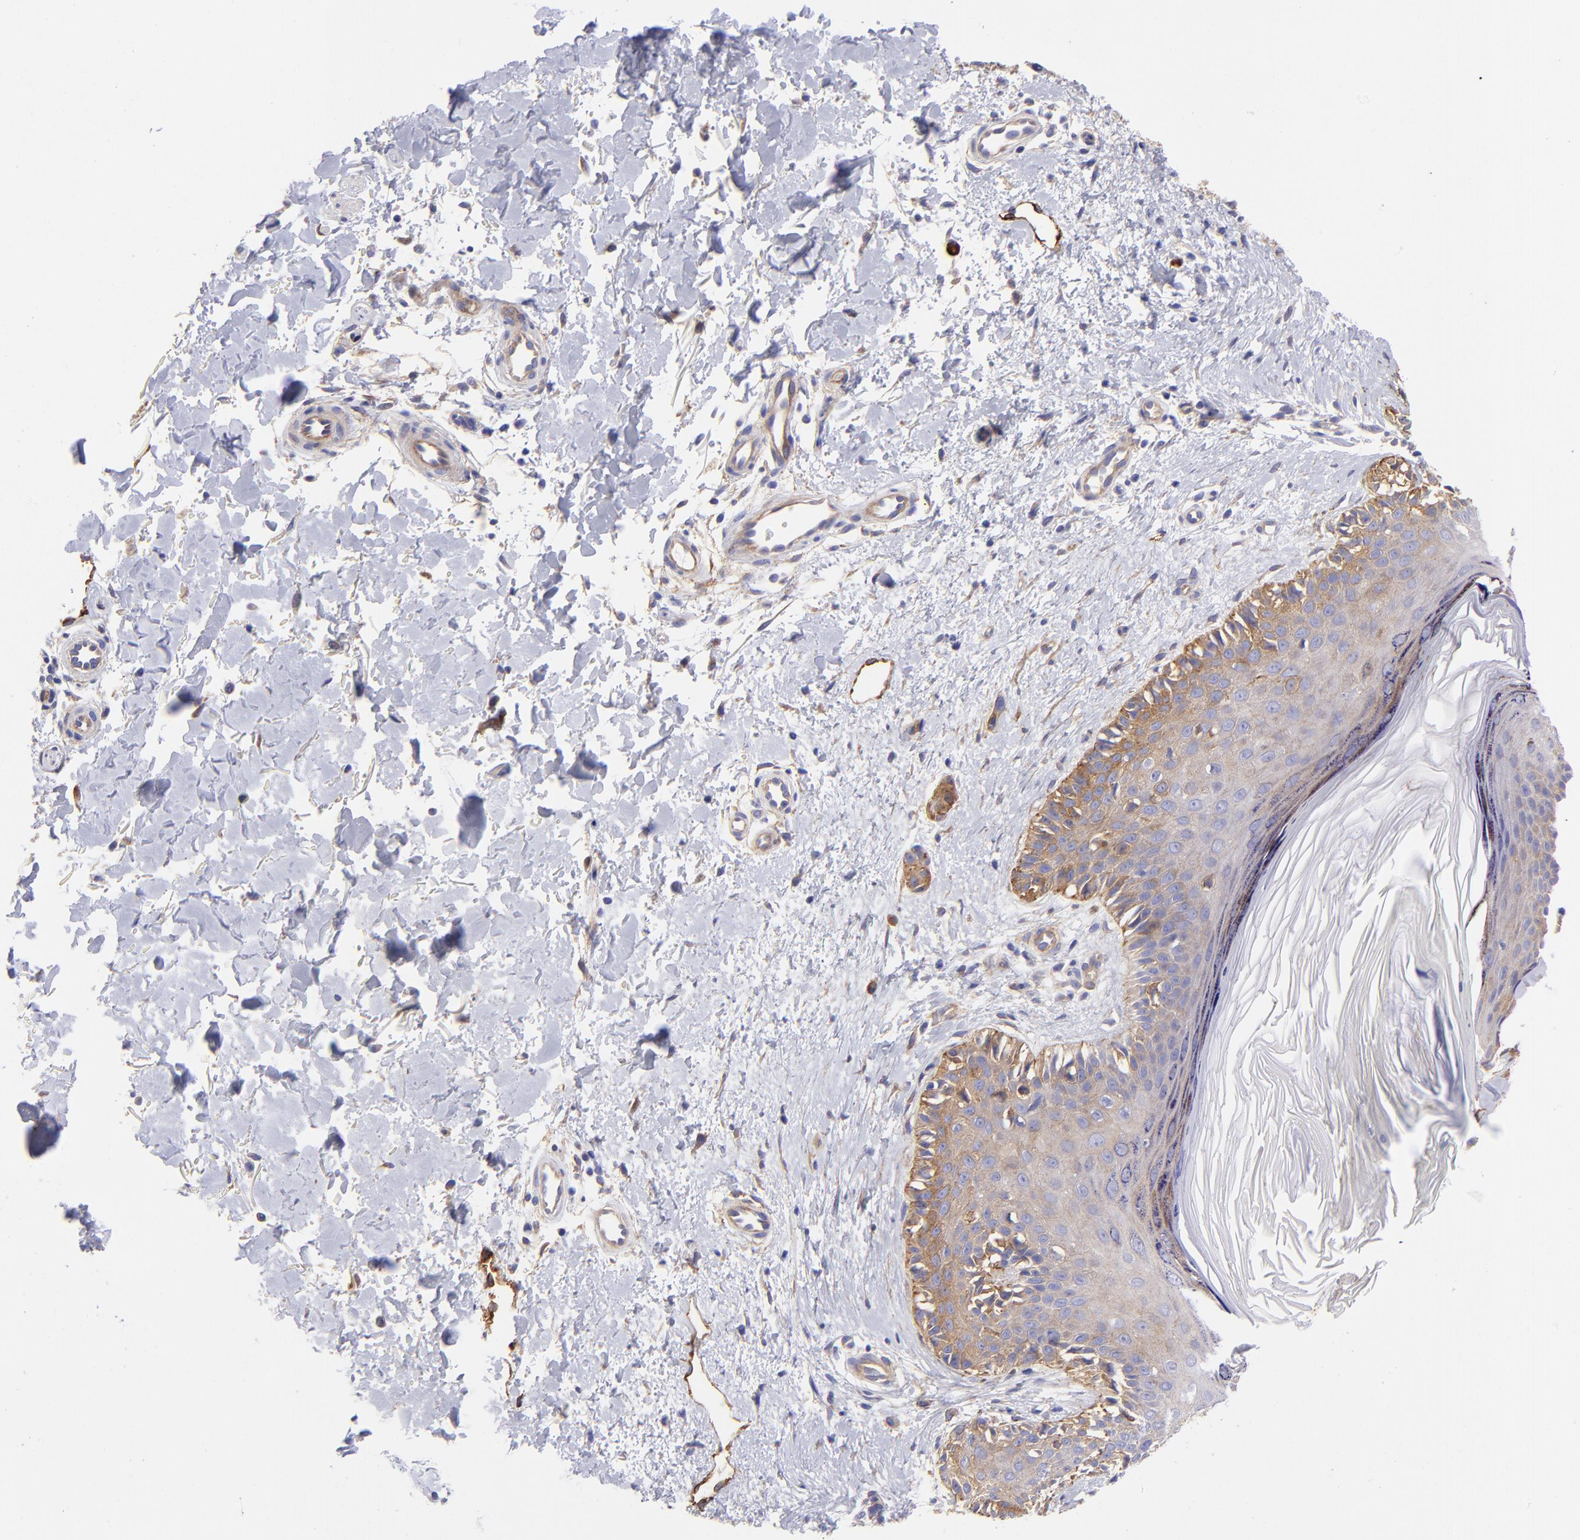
{"staining": {"intensity": "moderate", "quantity": ">75%", "location": "cytoplasmic/membranous"}, "tissue": "melanoma", "cell_type": "Tumor cells", "image_type": "cancer", "snomed": [{"axis": "morphology", "description": "Normal tissue, NOS"}, {"axis": "morphology", "description": "Malignant melanoma, NOS"}, {"axis": "topography", "description": "Skin"}], "caption": "This is an image of immunohistochemistry staining of melanoma, which shows moderate staining in the cytoplasmic/membranous of tumor cells.", "gene": "PPFIBP1", "patient": {"sex": "male", "age": 83}}